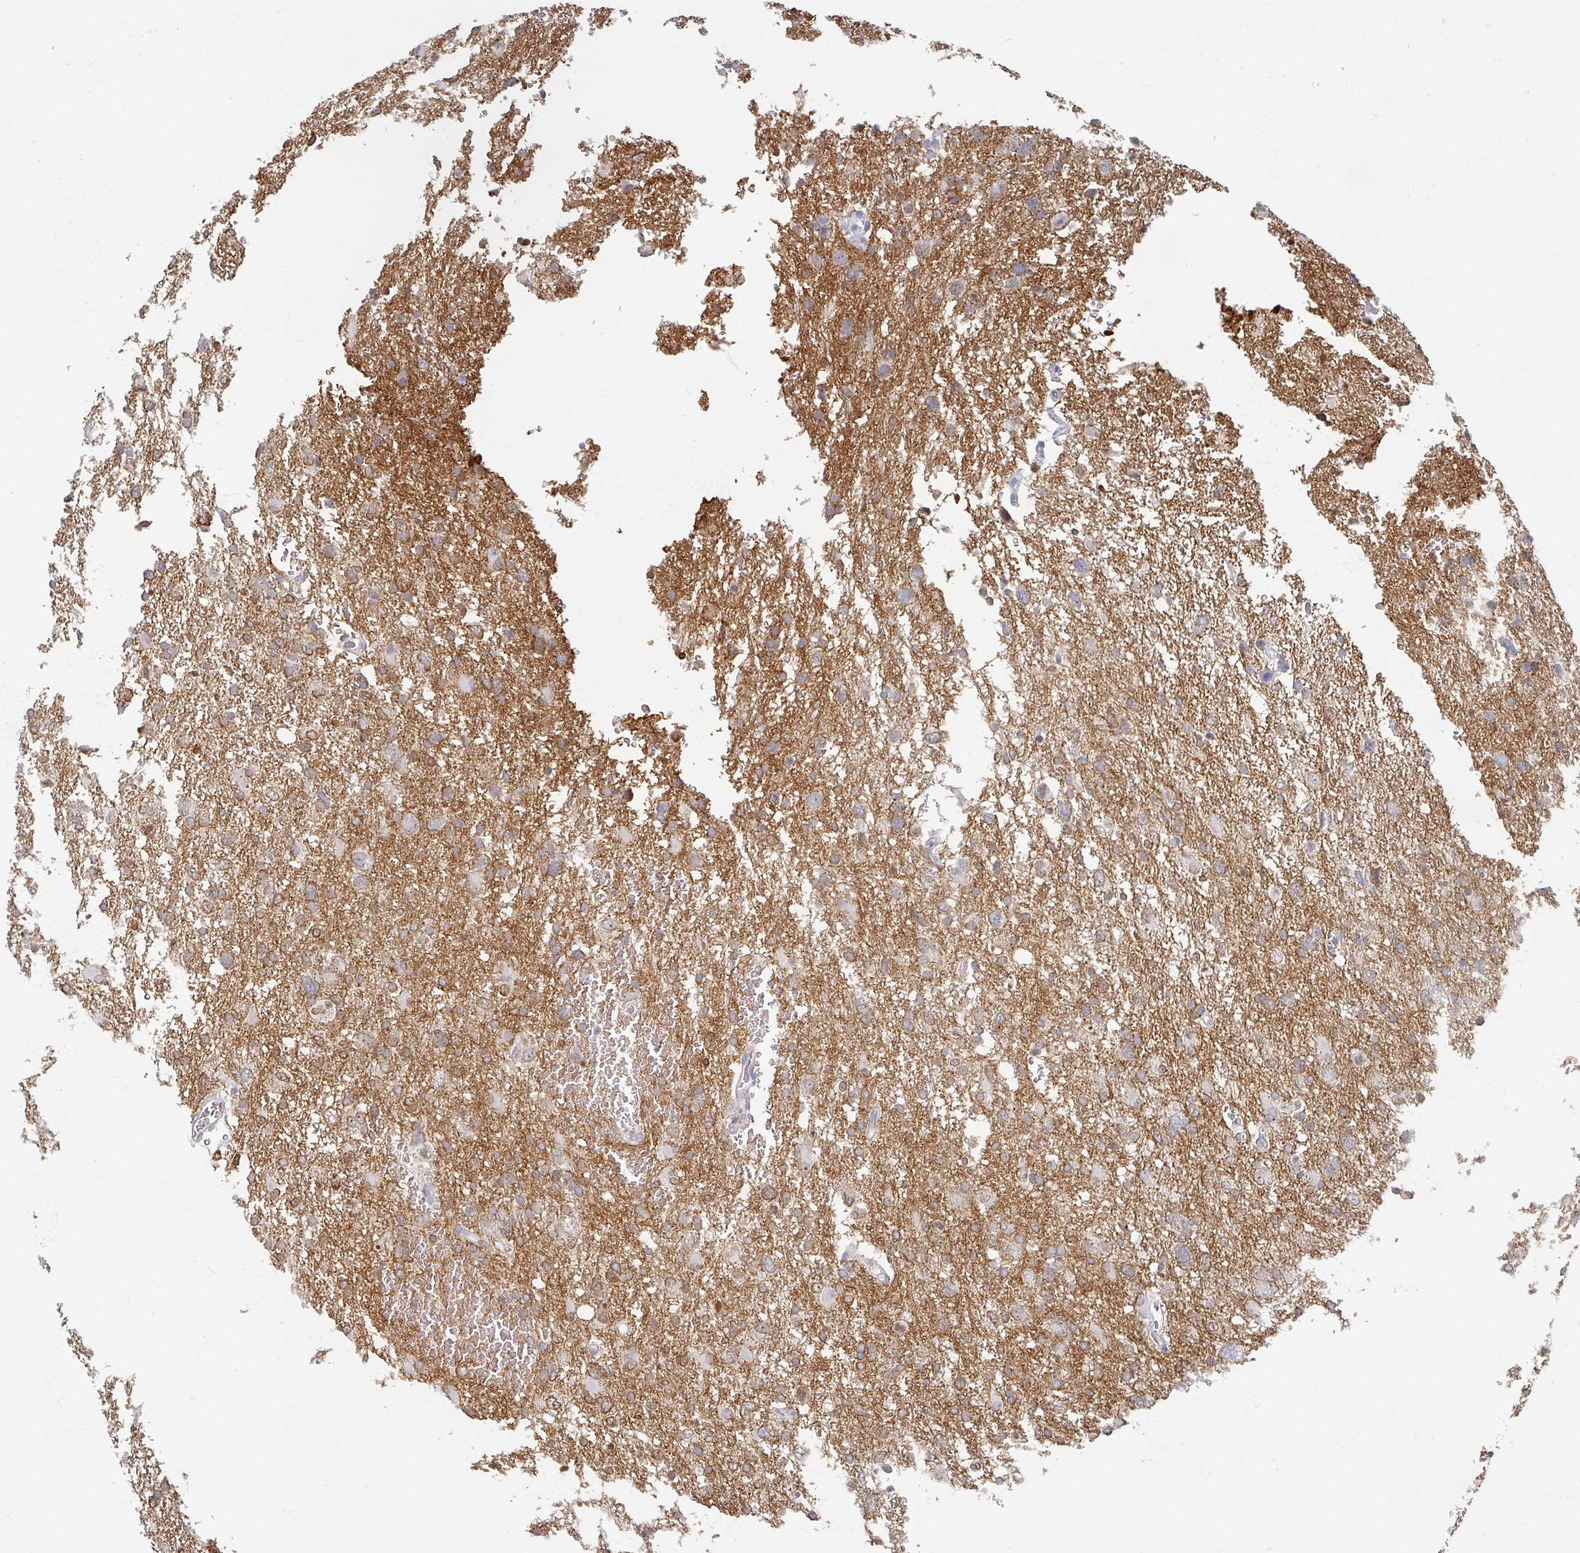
{"staining": {"intensity": "moderate", "quantity": "<25%", "location": "nuclear"}, "tissue": "glioma", "cell_type": "Tumor cells", "image_type": "cancer", "snomed": [{"axis": "morphology", "description": "Glioma, malignant, High grade"}, {"axis": "topography", "description": "Brain"}], "caption": "The histopathology image exhibits immunohistochemical staining of malignant glioma (high-grade). There is moderate nuclear staining is appreciated in approximately <25% of tumor cells.", "gene": "OMG", "patient": {"sex": "male", "age": 61}}